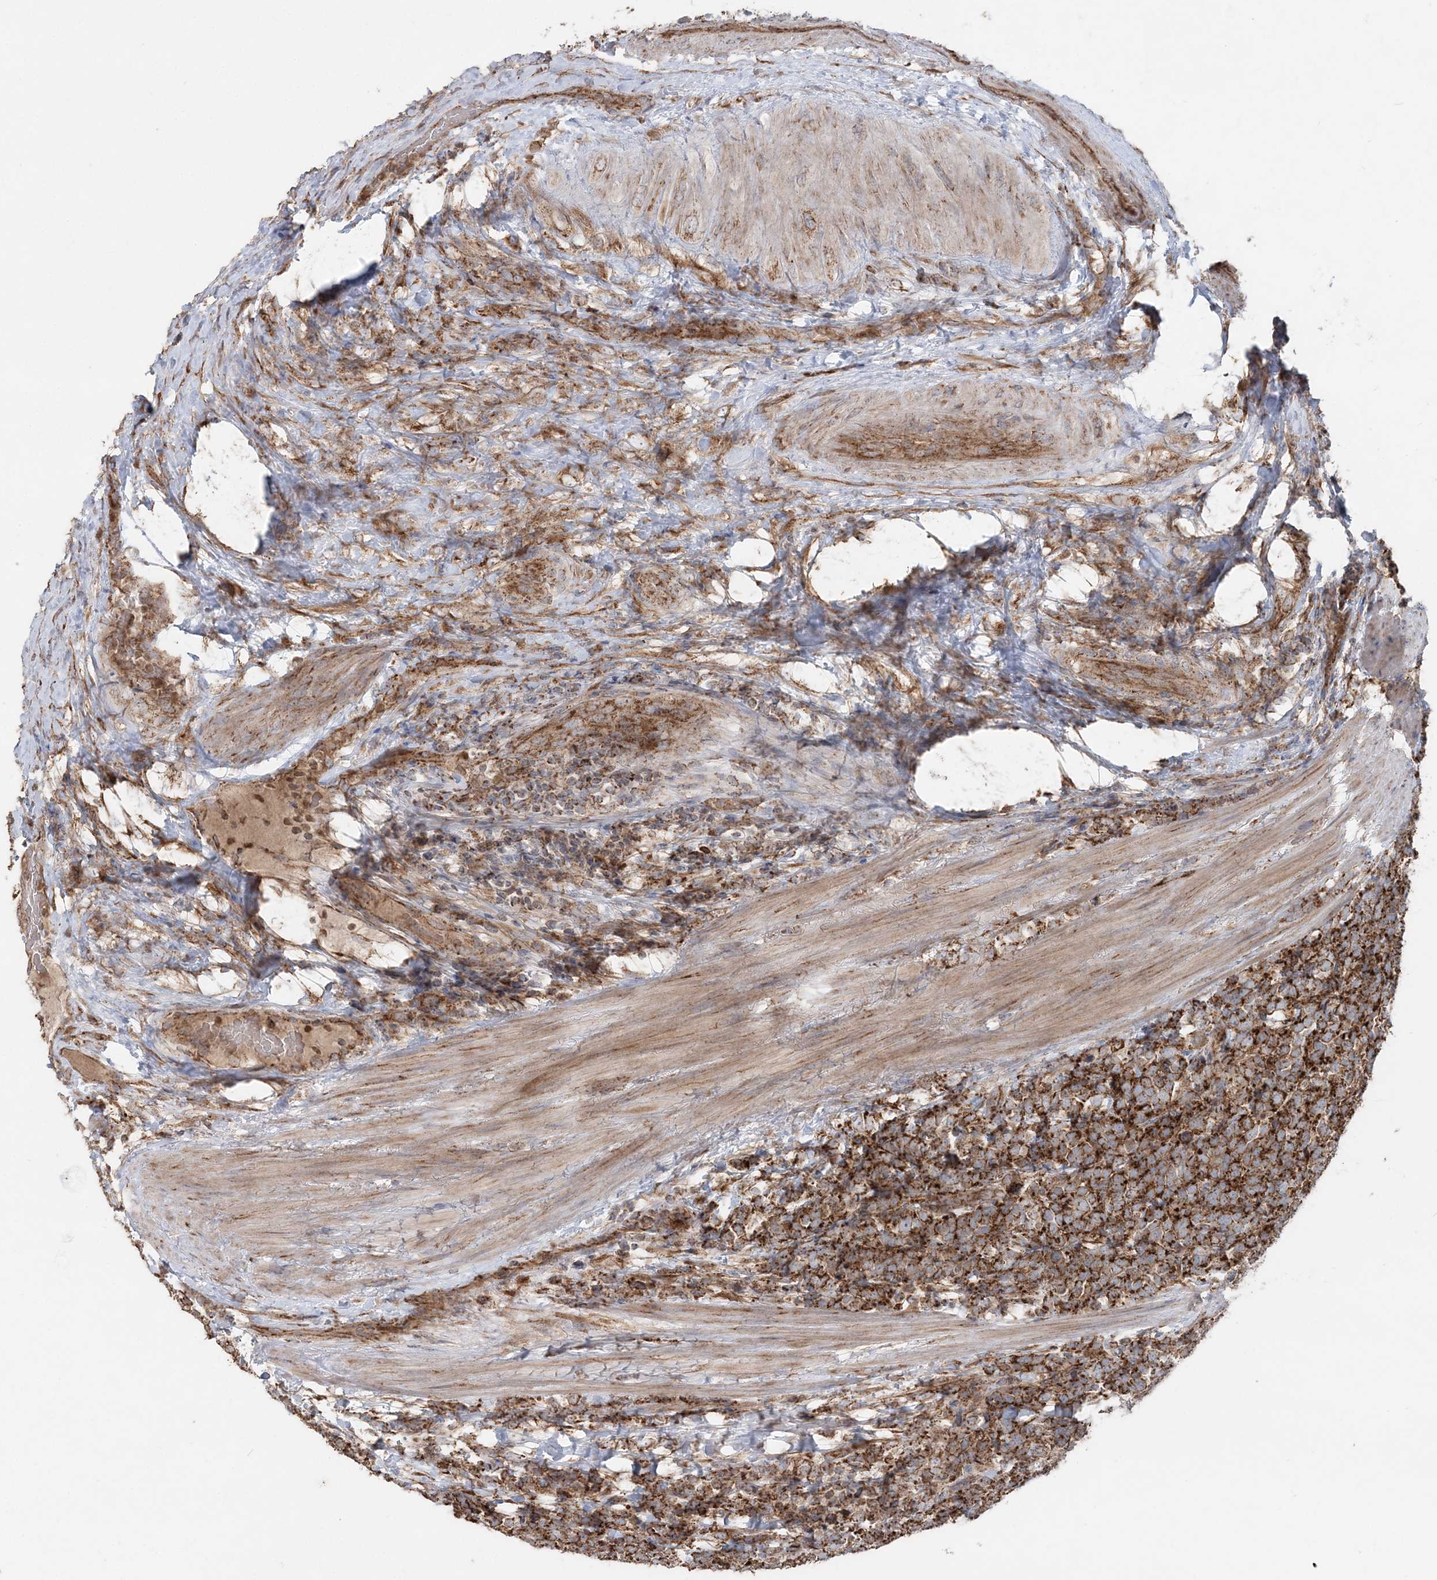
{"staining": {"intensity": "strong", "quantity": ">75%", "location": "cytoplasmic/membranous"}, "tissue": "urothelial cancer", "cell_type": "Tumor cells", "image_type": "cancer", "snomed": [{"axis": "morphology", "description": "Urothelial carcinoma, High grade"}, {"axis": "topography", "description": "Urinary bladder"}], "caption": "IHC of human high-grade urothelial carcinoma exhibits high levels of strong cytoplasmic/membranous staining in about >75% of tumor cells. (Stains: DAB (3,3'-diaminobenzidine) in brown, nuclei in blue, Microscopy: brightfield microscopy at high magnification).", "gene": "LRPPRC", "patient": {"sex": "female", "age": 82}}